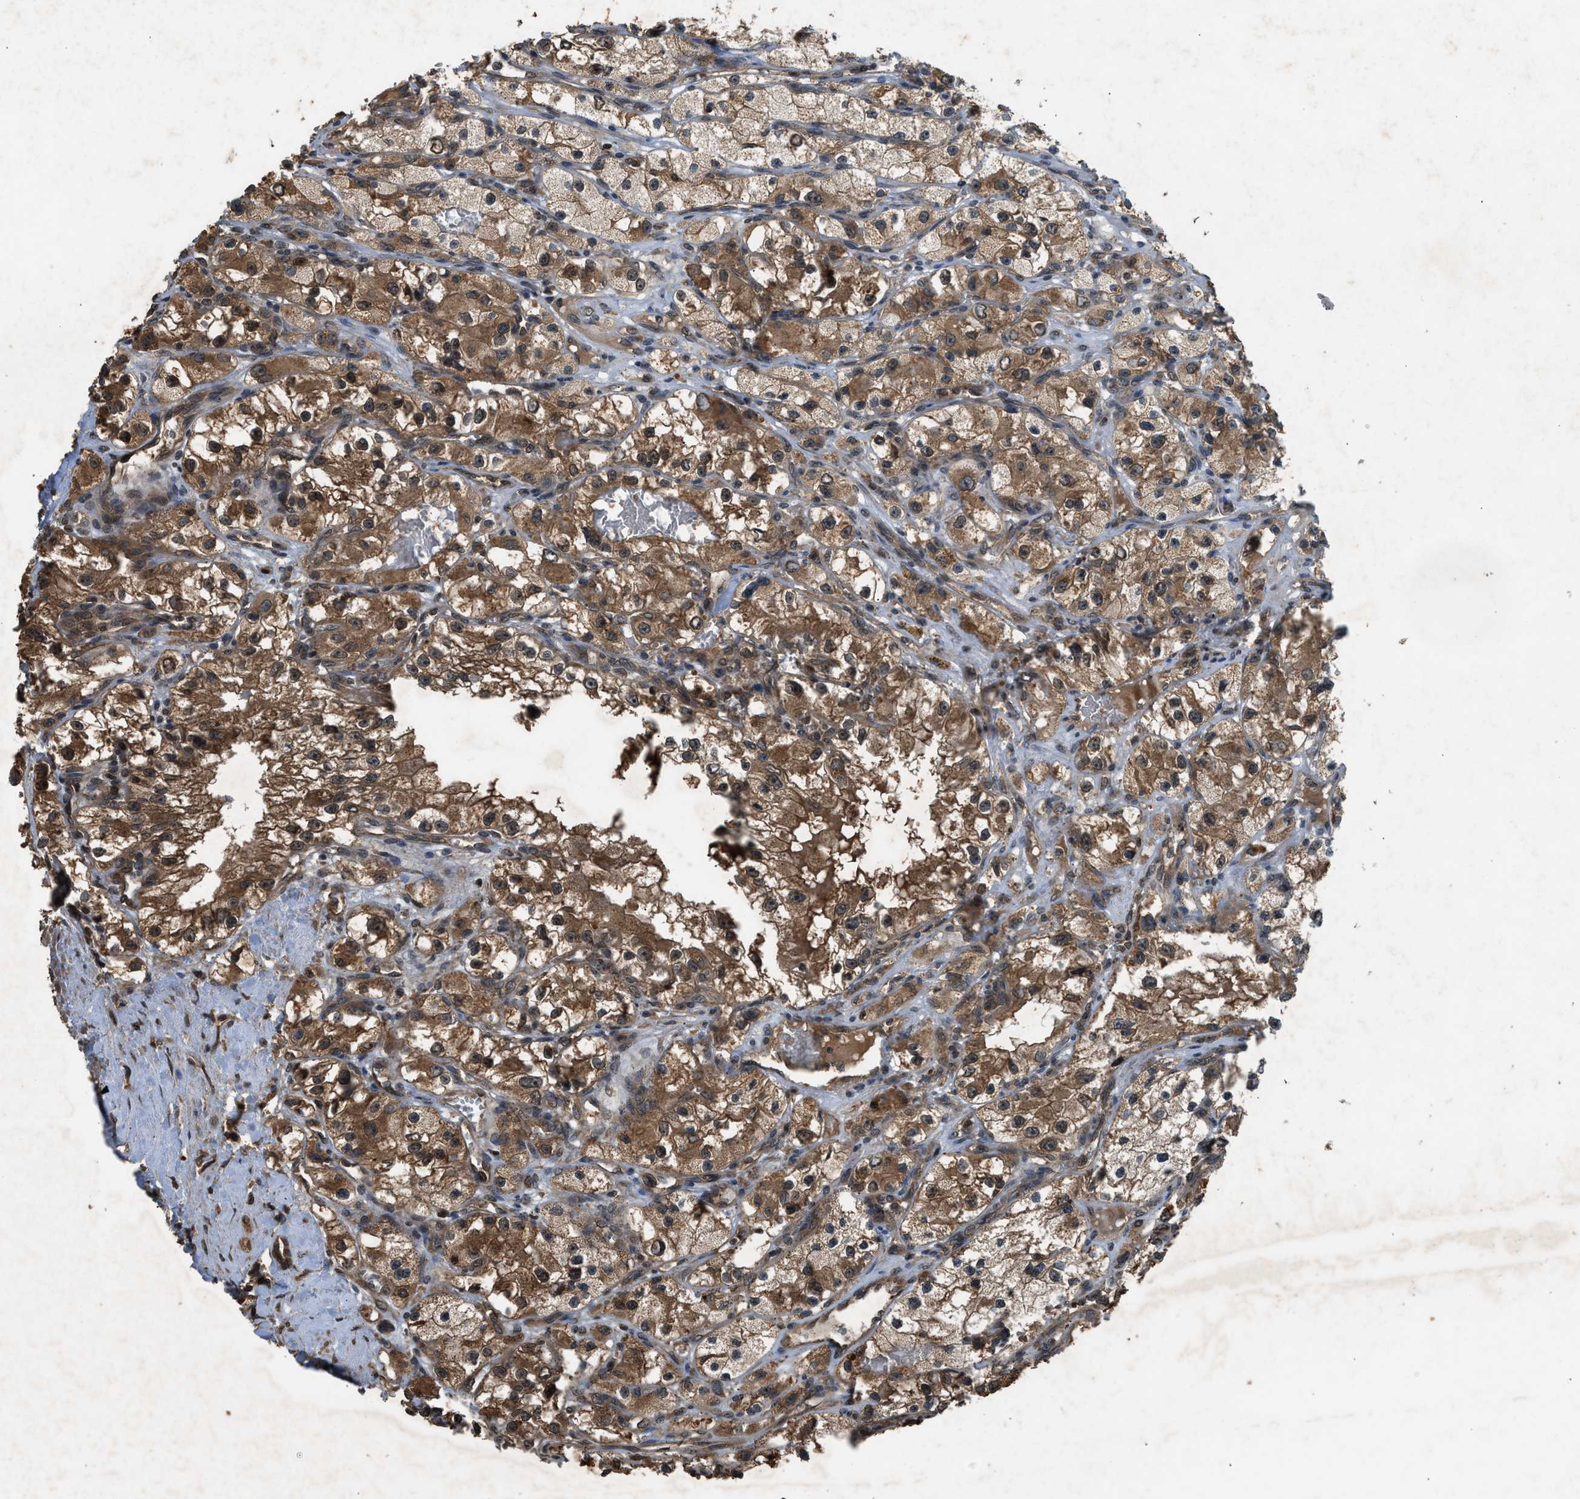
{"staining": {"intensity": "moderate", "quantity": ">75%", "location": "cytoplasmic/membranous"}, "tissue": "renal cancer", "cell_type": "Tumor cells", "image_type": "cancer", "snomed": [{"axis": "morphology", "description": "Adenocarcinoma, NOS"}, {"axis": "topography", "description": "Kidney"}], "caption": "Protein expression analysis of renal cancer demonstrates moderate cytoplasmic/membranous expression in about >75% of tumor cells. Using DAB (3,3'-diaminobenzidine) (brown) and hematoxylin (blue) stains, captured at high magnification using brightfield microscopy.", "gene": "RPS6KB1", "patient": {"sex": "female", "age": 57}}